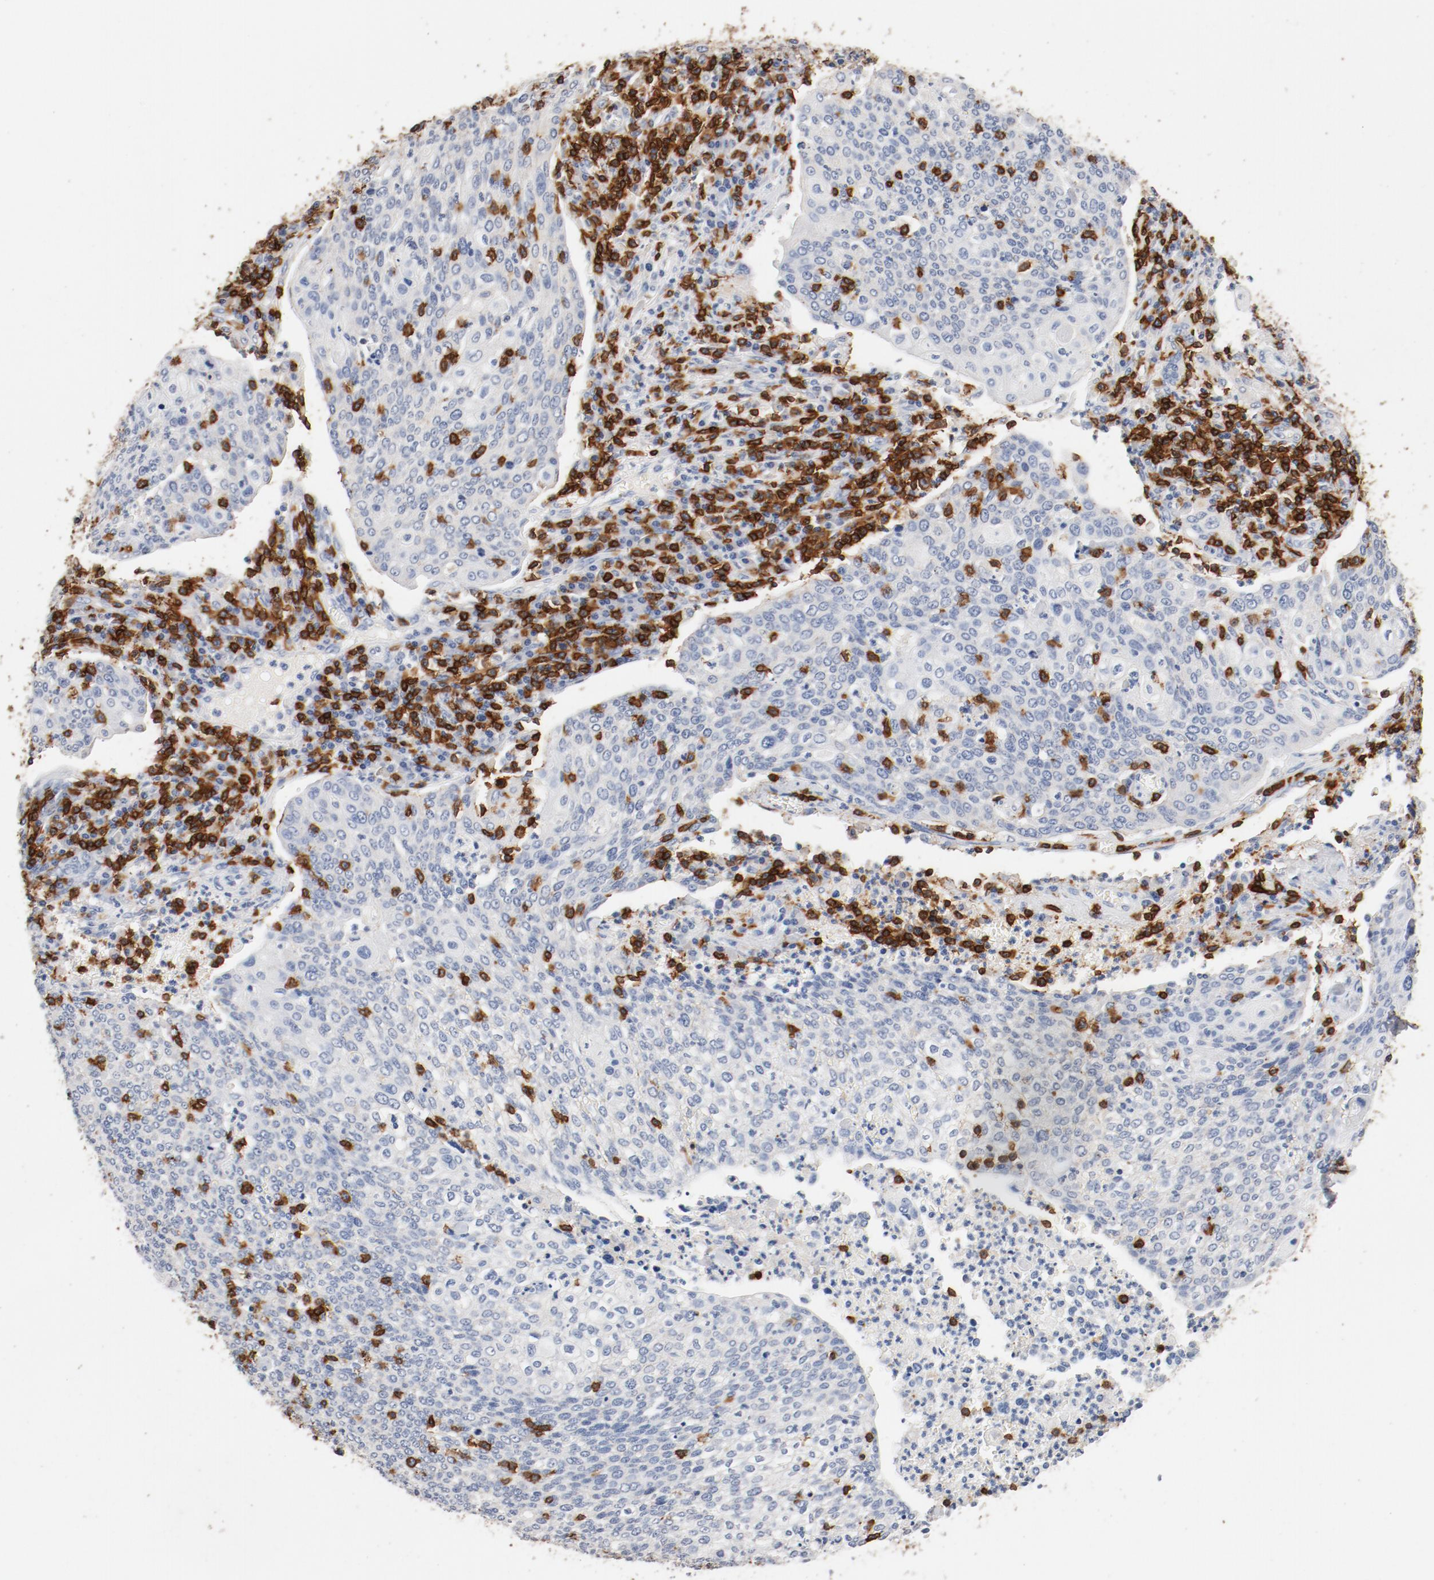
{"staining": {"intensity": "negative", "quantity": "none", "location": "none"}, "tissue": "cervical cancer", "cell_type": "Tumor cells", "image_type": "cancer", "snomed": [{"axis": "morphology", "description": "Squamous cell carcinoma, NOS"}, {"axis": "topography", "description": "Cervix"}], "caption": "The immunohistochemistry micrograph has no significant staining in tumor cells of squamous cell carcinoma (cervical) tissue.", "gene": "CD247", "patient": {"sex": "female", "age": 40}}